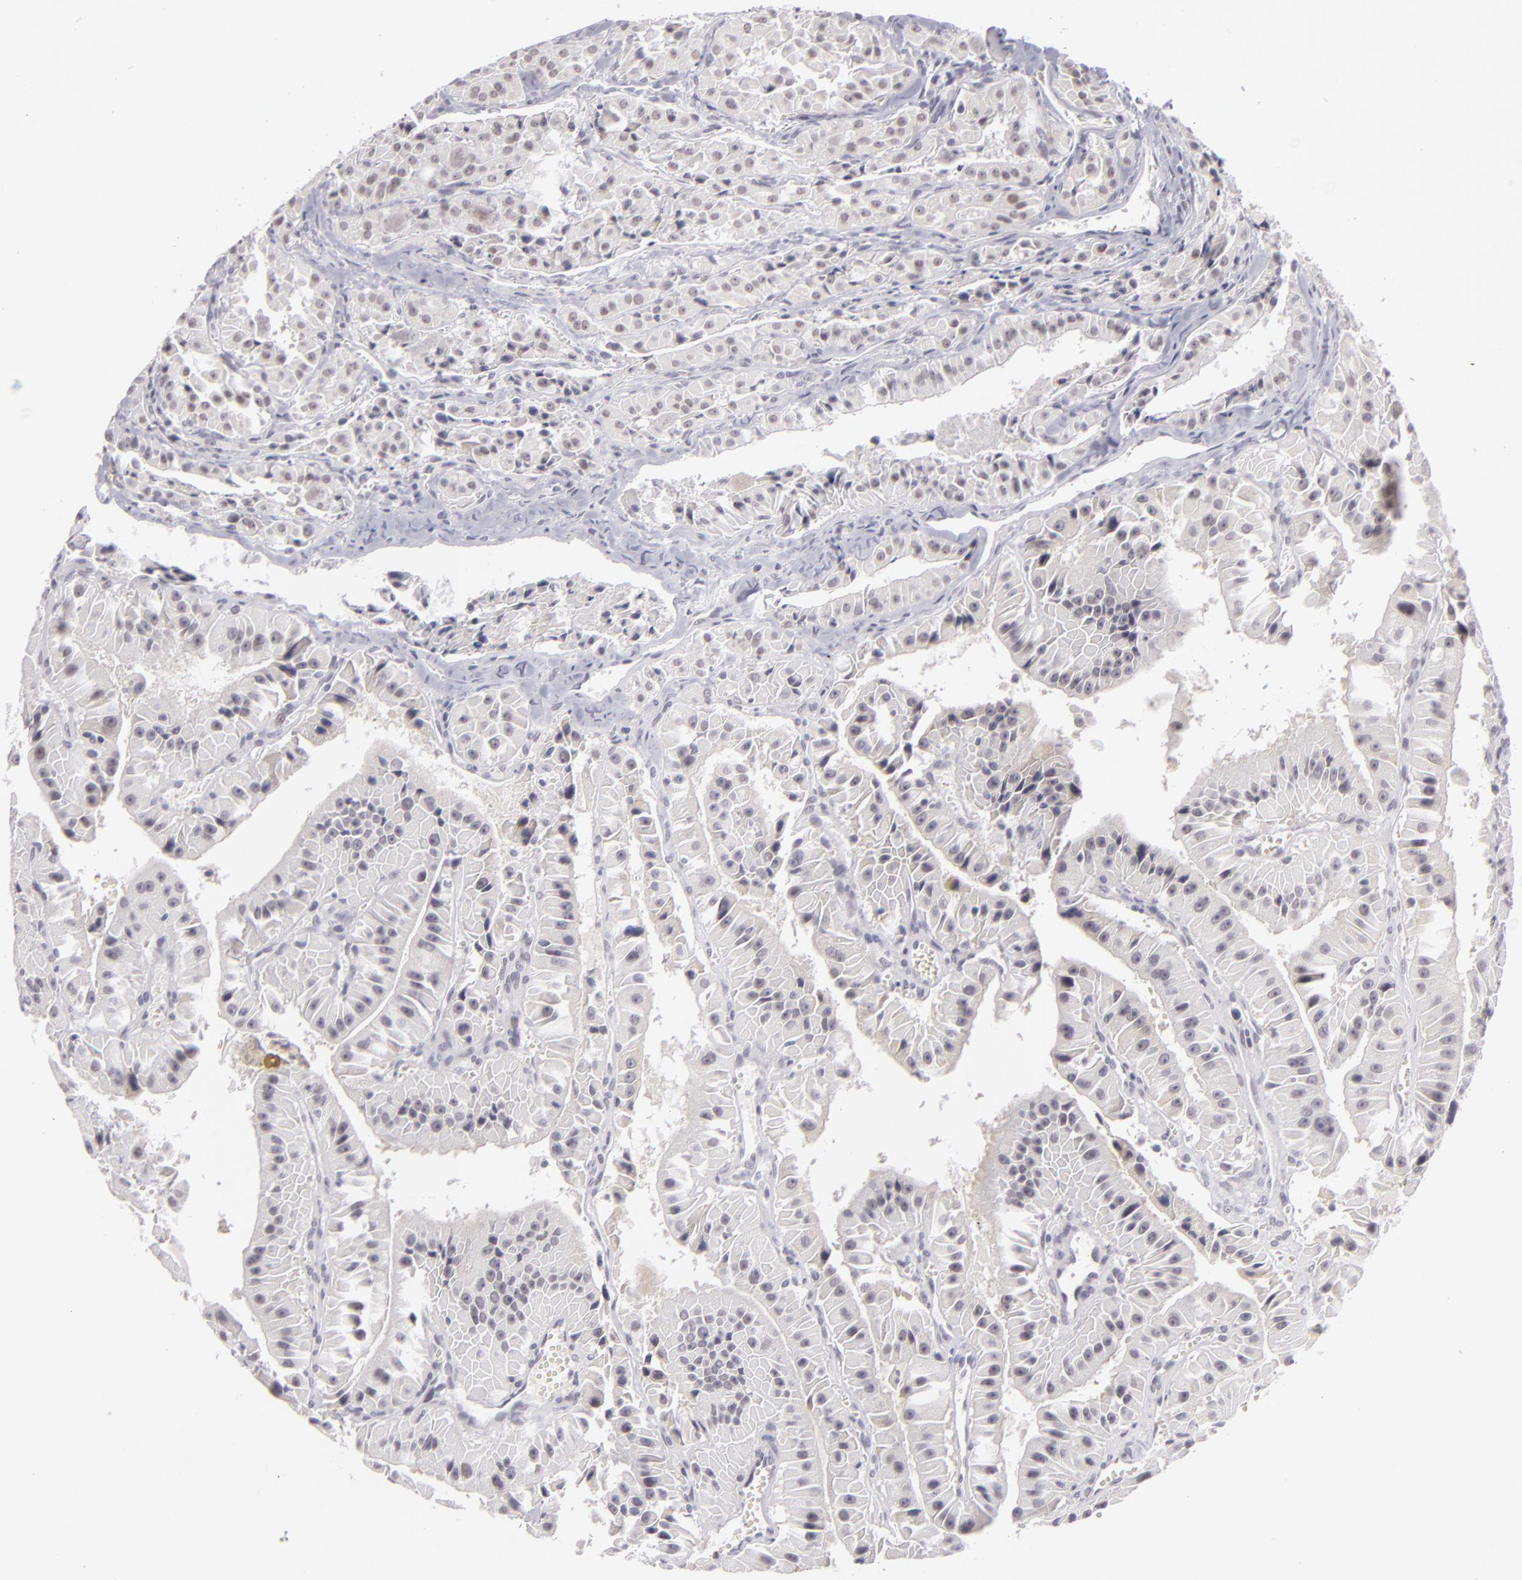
{"staining": {"intensity": "weak", "quantity": "<25%", "location": "nuclear"}, "tissue": "thyroid cancer", "cell_type": "Tumor cells", "image_type": "cancer", "snomed": [{"axis": "morphology", "description": "Carcinoma, NOS"}, {"axis": "topography", "description": "Thyroid gland"}], "caption": "An immunohistochemistry image of carcinoma (thyroid) is shown. There is no staining in tumor cells of carcinoma (thyroid). Brightfield microscopy of immunohistochemistry stained with DAB (3,3'-diaminobenzidine) (brown) and hematoxylin (blue), captured at high magnification.", "gene": "ZNF205", "patient": {"sex": "male", "age": 76}}